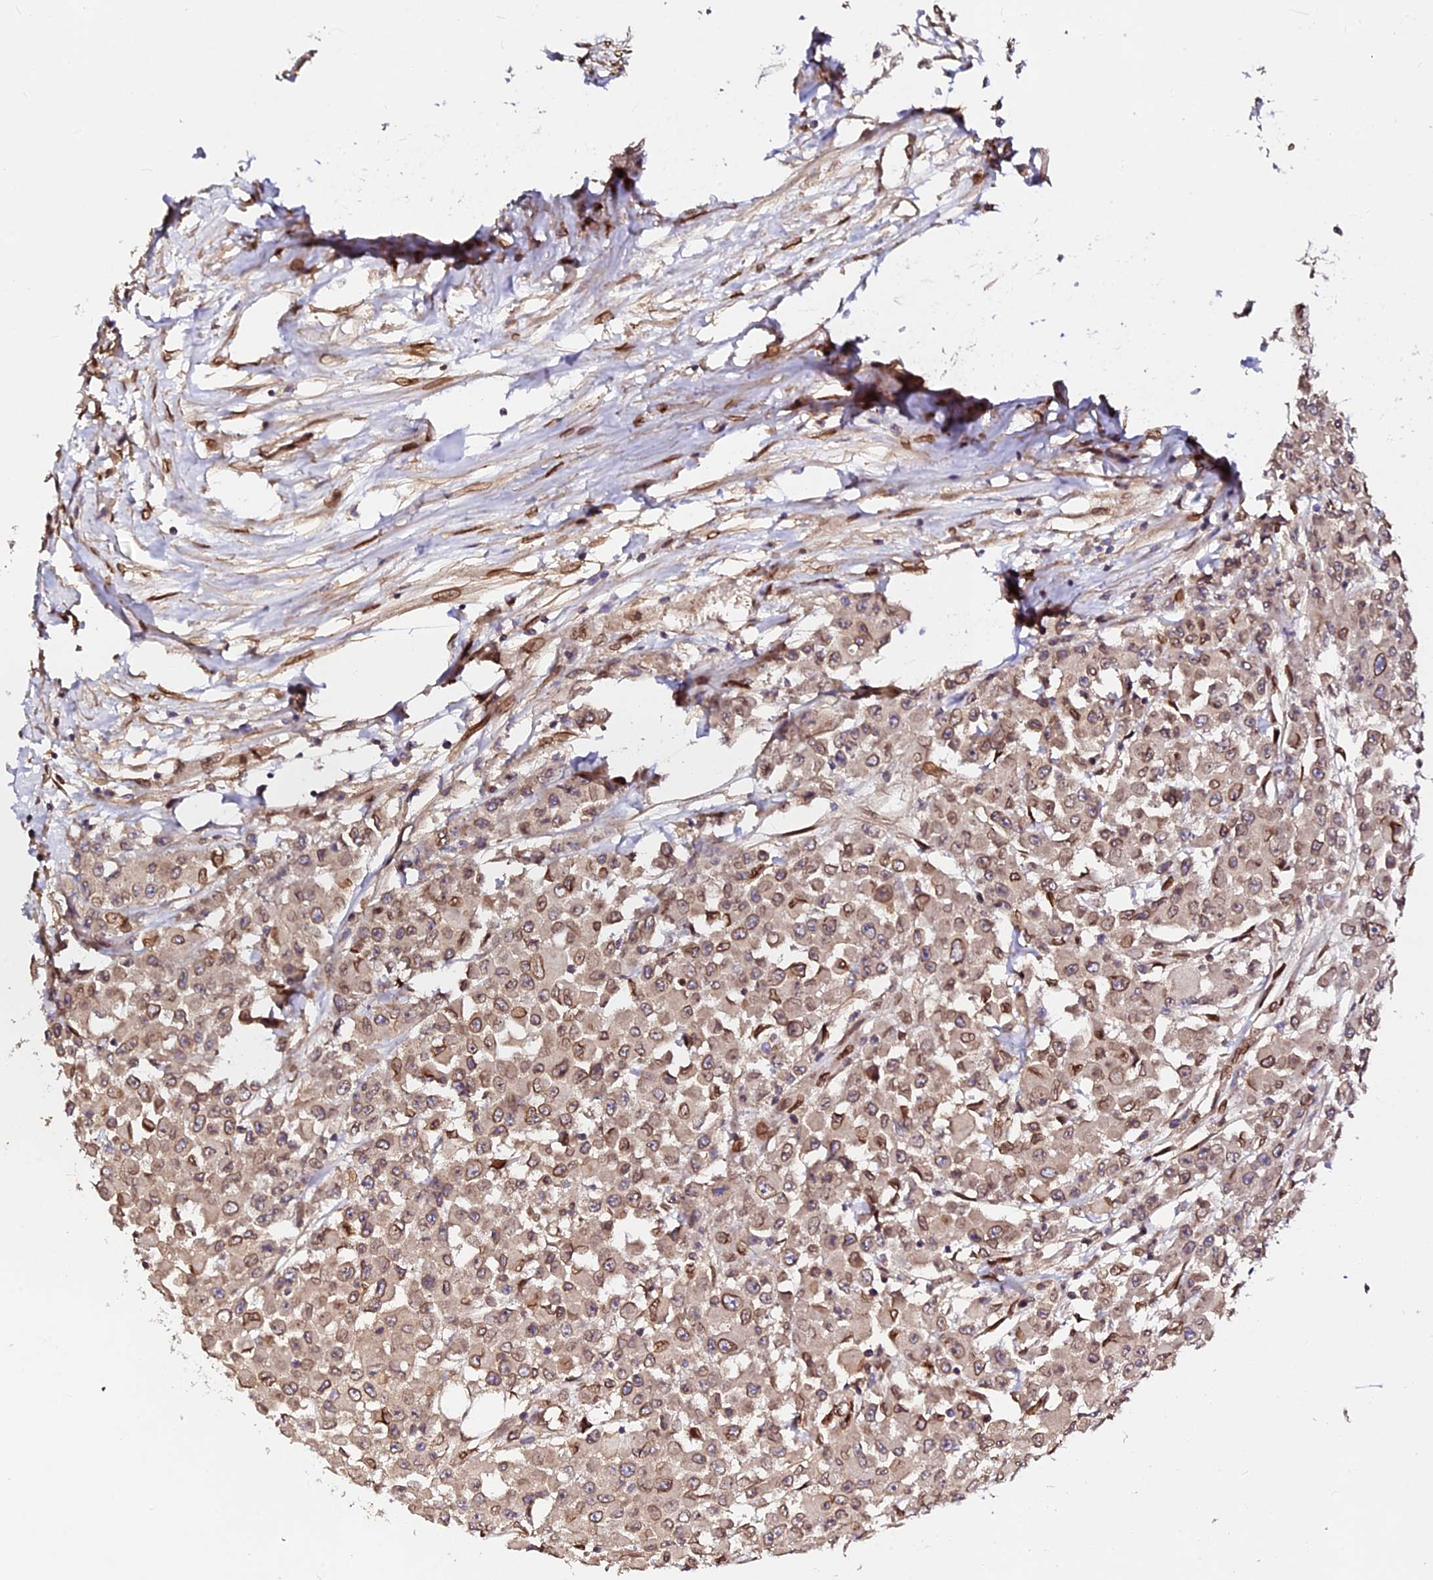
{"staining": {"intensity": "moderate", "quantity": ">75%", "location": "cytoplasmic/membranous,nuclear"}, "tissue": "colorectal cancer", "cell_type": "Tumor cells", "image_type": "cancer", "snomed": [{"axis": "morphology", "description": "Adenocarcinoma, NOS"}, {"axis": "topography", "description": "Colon"}], "caption": "Human colorectal adenocarcinoma stained with a brown dye demonstrates moderate cytoplasmic/membranous and nuclear positive positivity in approximately >75% of tumor cells.", "gene": "ANAPC5", "patient": {"sex": "male", "age": 51}}